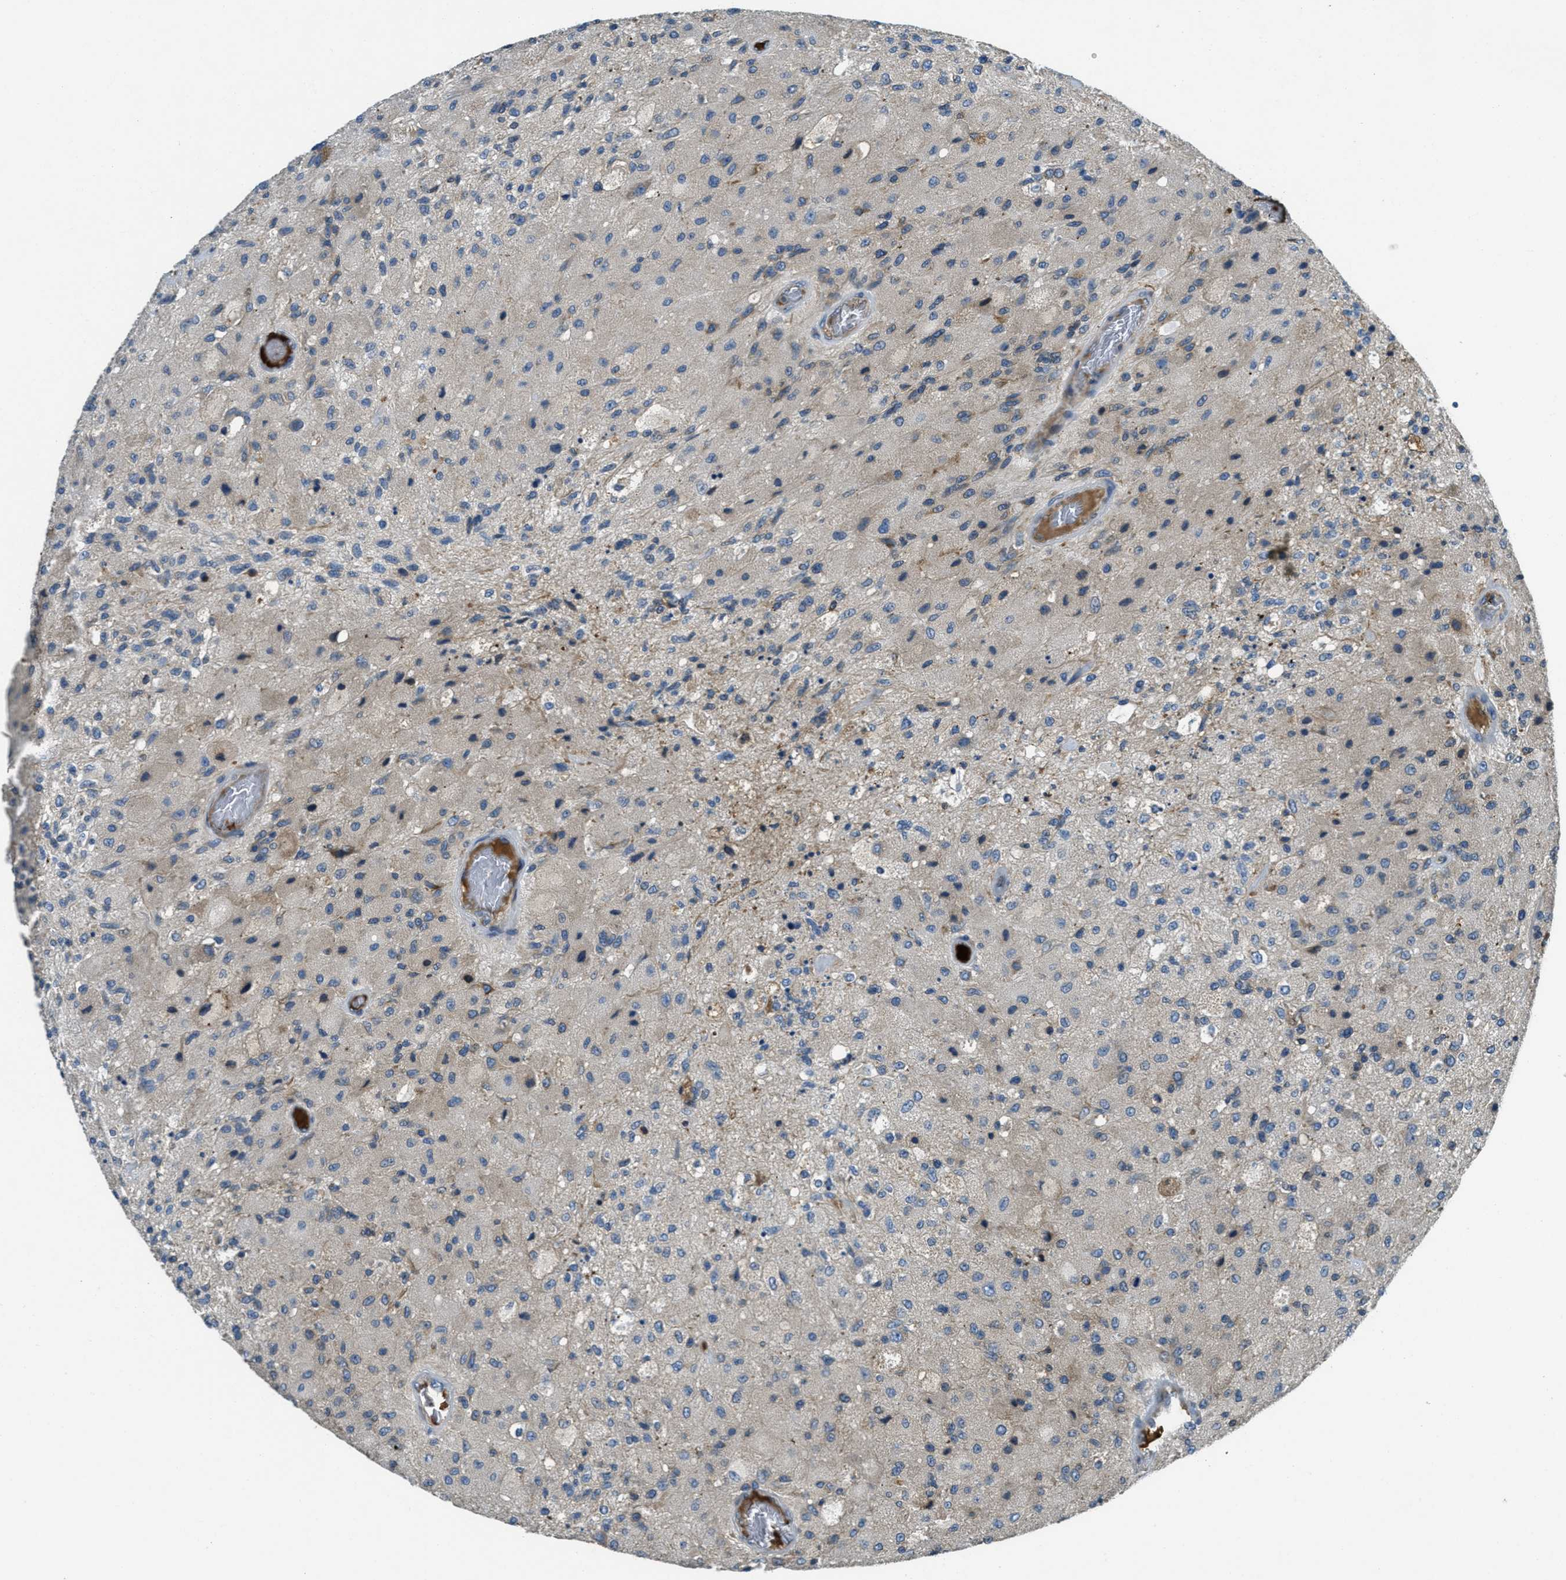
{"staining": {"intensity": "moderate", "quantity": "<25%", "location": "cytoplasmic/membranous"}, "tissue": "glioma", "cell_type": "Tumor cells", "image_type": "cancer", "snomed": [{"axis": "morphology", "description": "Normal tissue, NOS"}, {"axis": "morphology", "description": "Glioma, malignant, High grade"}, {"axis": "topography", "description": "Cerebral cortex"}], "caption": "Immunohistochemistry (IHC) (DAB (3,3'-diaminobenzidine)) staining of human glioma exhibits moderate cytoplasmic/membranous protein expression in about <25% of tumor cells.", "gene": "MPDU1", "patient": {"sex": "male", "age": 77}}